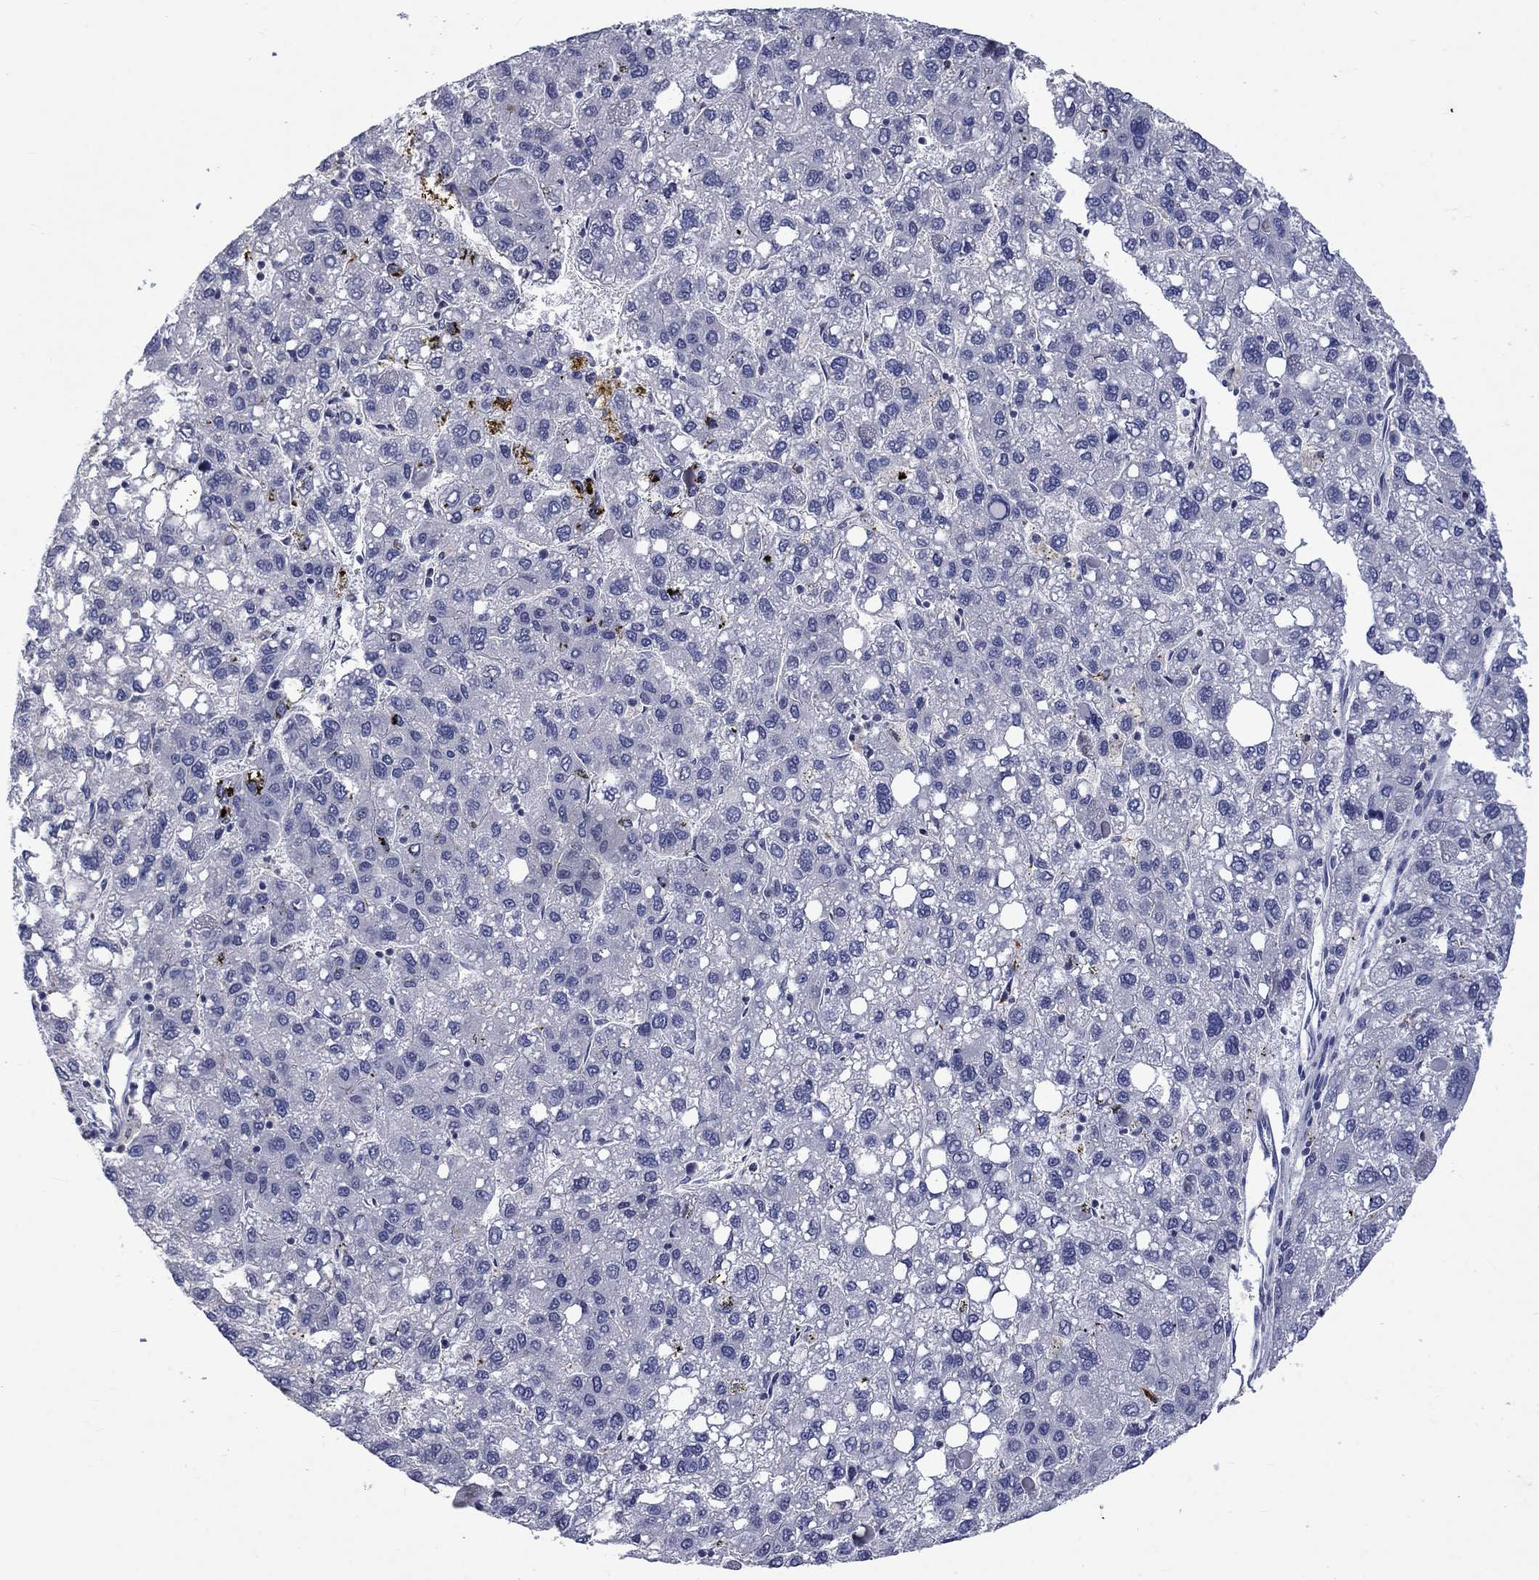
{"staining": {"intensity": "negative", "quantity": "none", "location": "none"}, "tissue": "liver cancer", "cell_type": "Tumor cells", "image_type": "cancer", "snomed": [{"axis": "morphology", "description": "Carcinoma, Hepatocellular, NOS"}, {"axis": "topography", "description": "Liver"}], "caption": "Image shows no significant protein staining in tumor cells of hepatocellular carcinoma (liver).", "gene": "PLEK", "patient": {"sex": "female", "age": 82}}